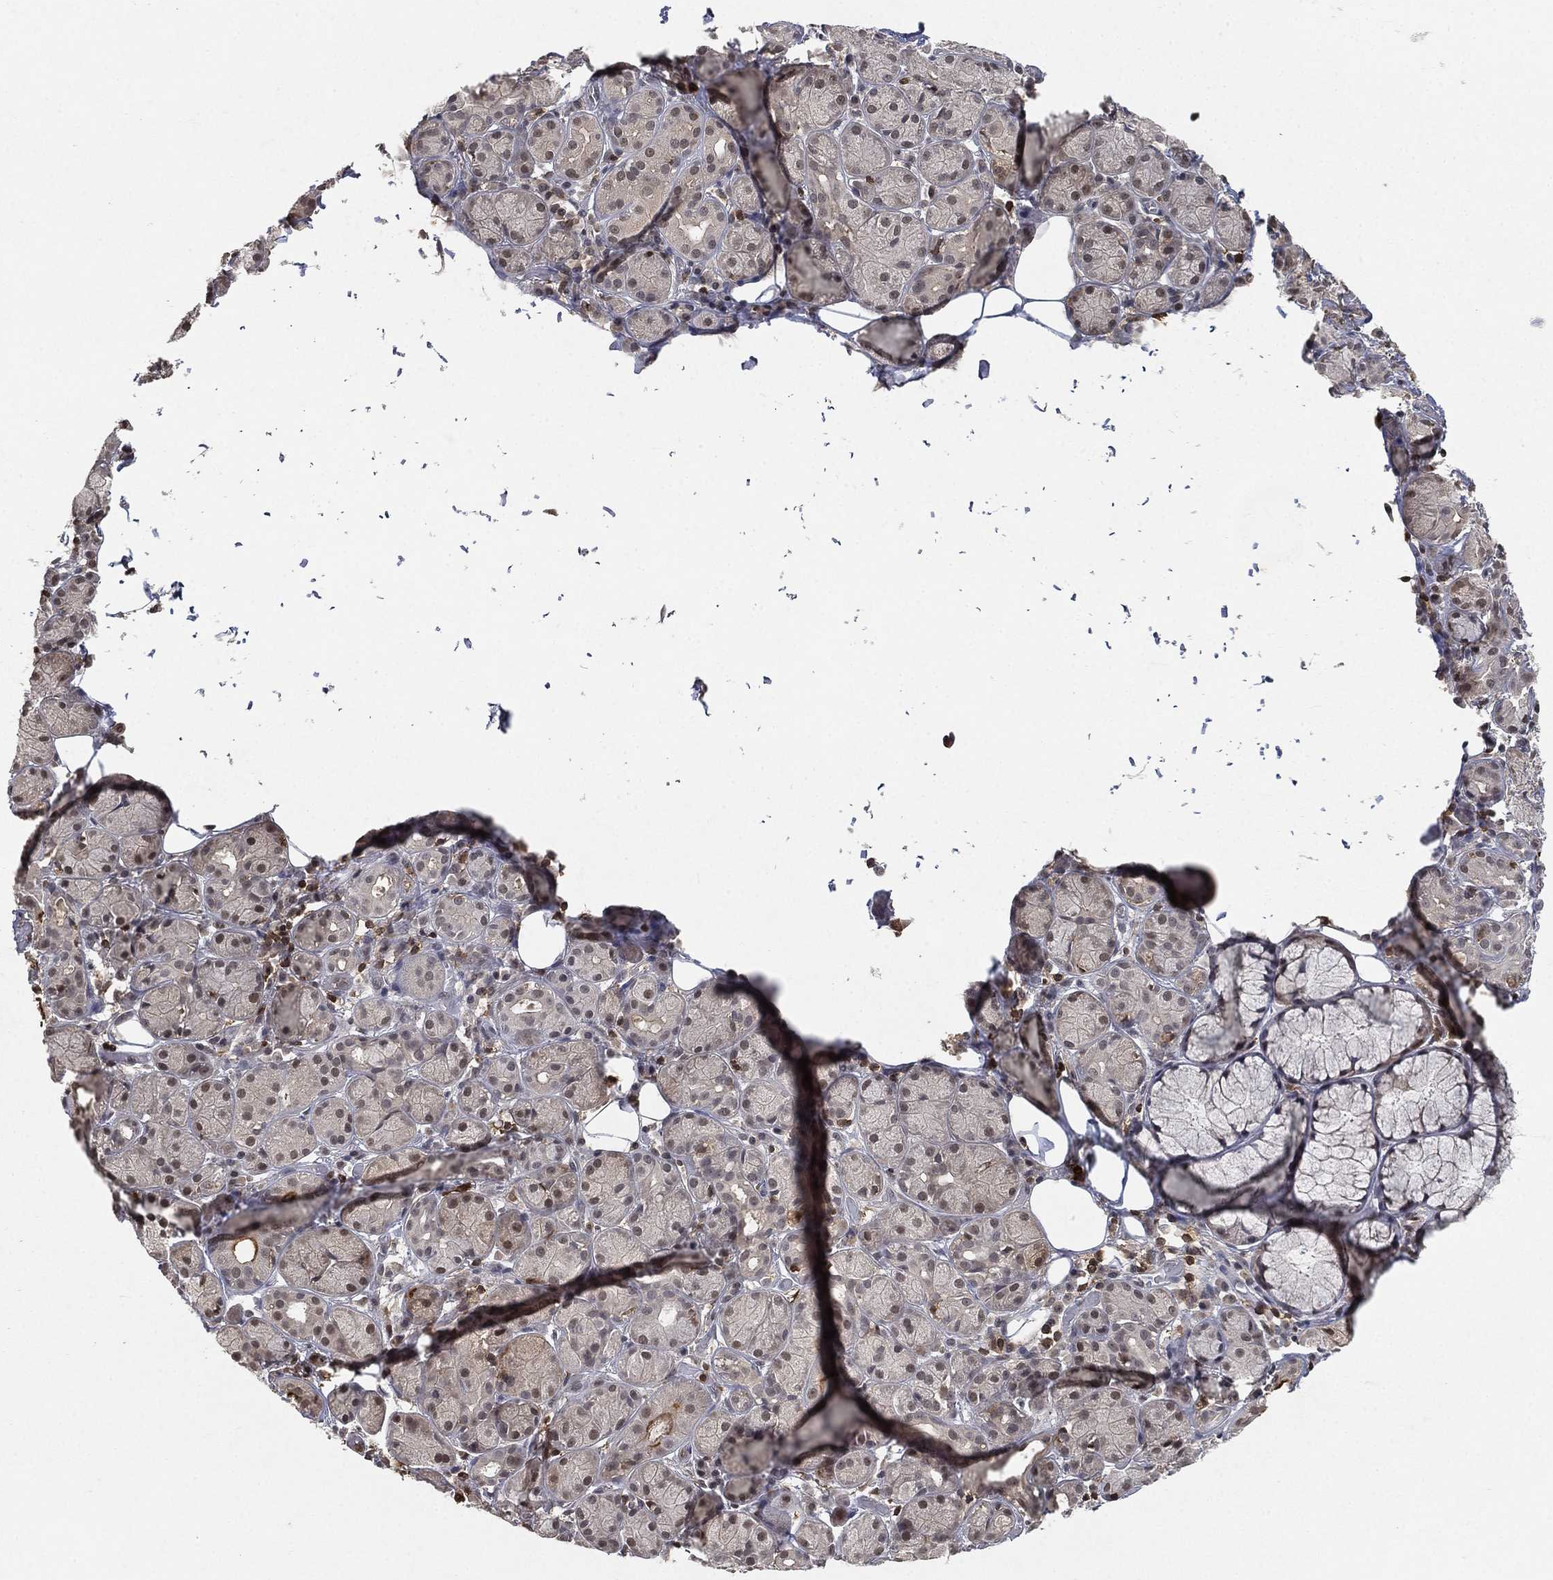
{"staining": {"intensity": "strong", "quantity": "<25%", "location": "cytoplasmic/membranous"}, "tissue": "salivary gland", "cell_type": "Glandular cells", "image_type": "normal", "snomed": [{"axis": "morphology", "description": "Normal tissue, NOS"}, {"axis": "topography", "description": "Salivary gland"}], "caption": "Normal salivary gland exhibits strong cytoplasmic/membranous staining in about <25% of glandular cells, visualized by immunohistochemistry.", "gene": "WDR26", "patient": {"sex": "male", "age": 71}}